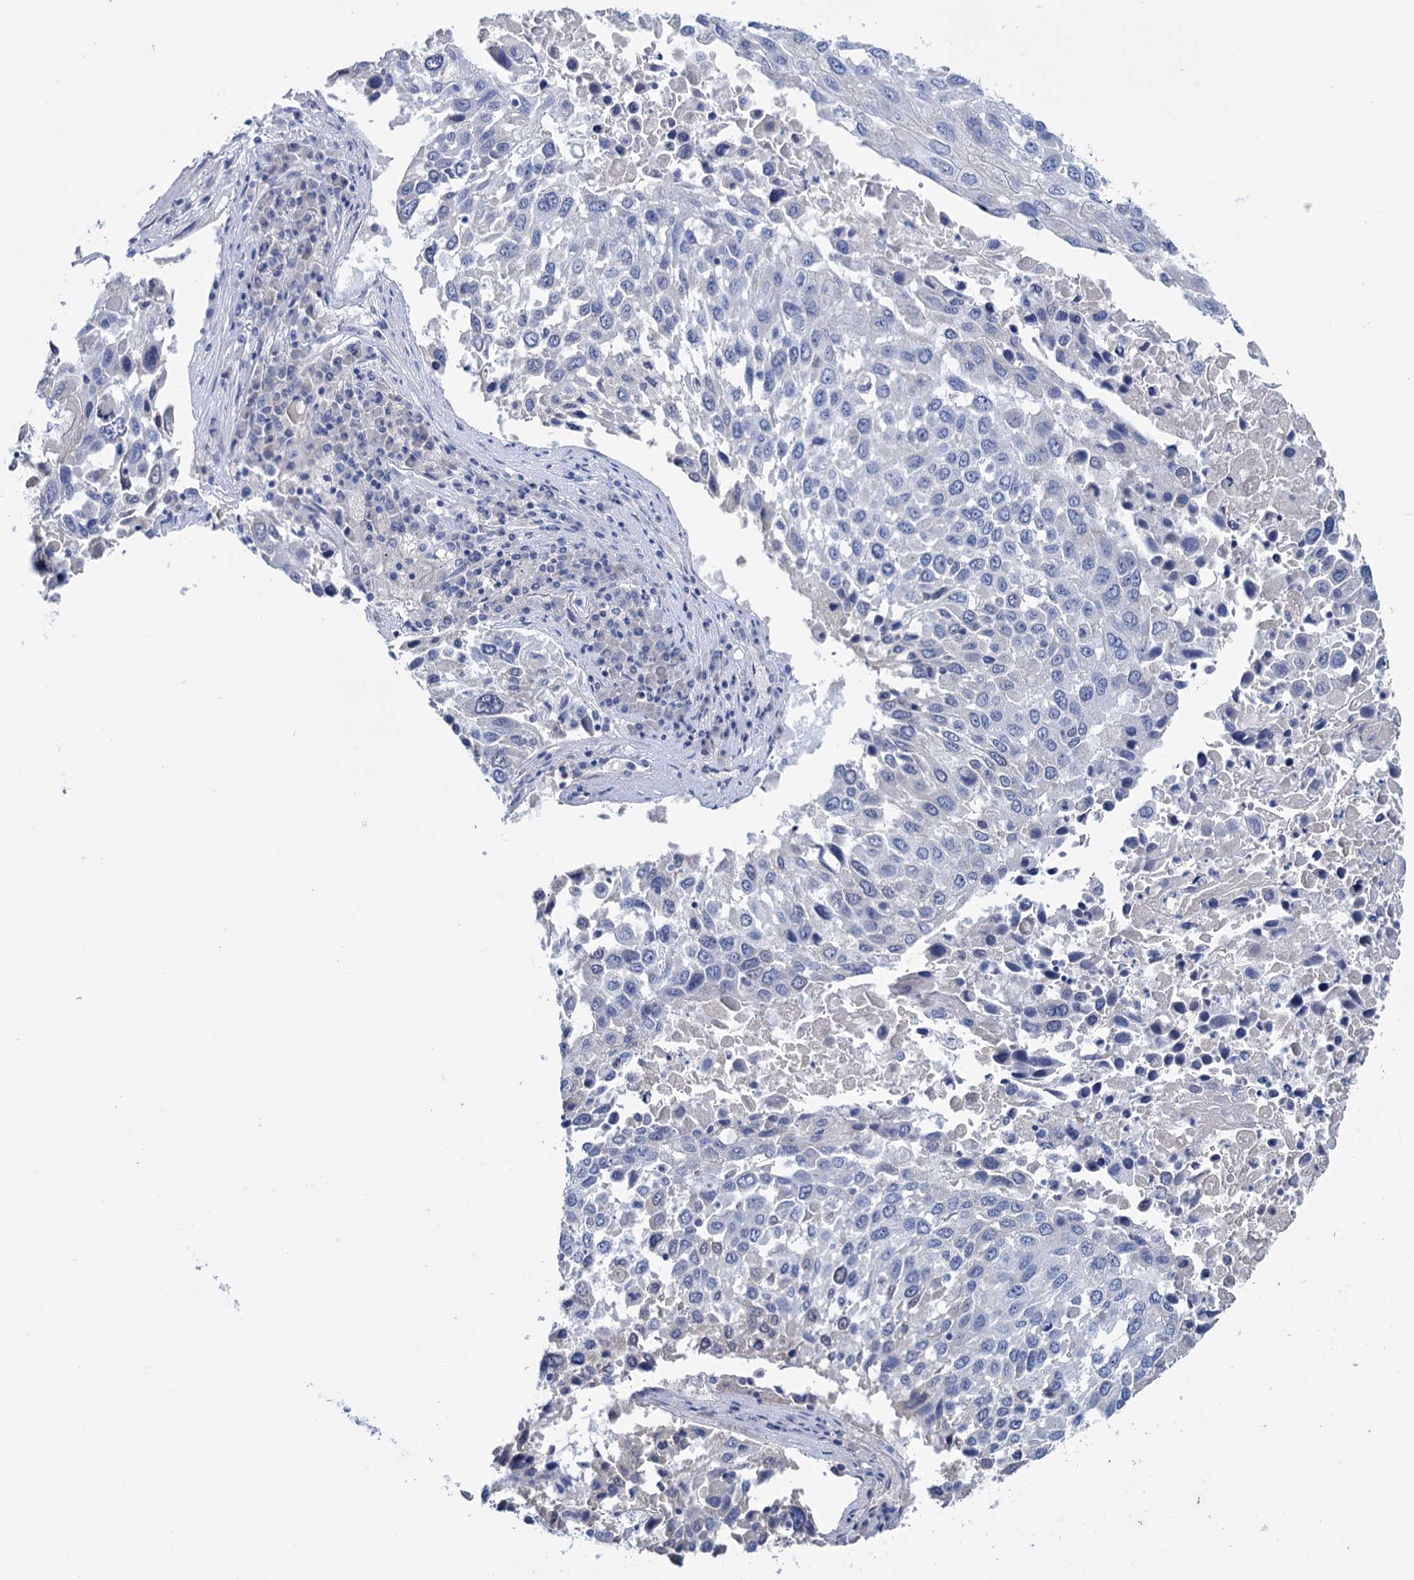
{"staining": {"intensity": "negative", "quantity": "none", "location": "none"}, "tissue": "lung cancer", "cell_type": "Tumor cells", "image_type": "cancer", "snomed": [{"axis": "morphology", "description": "Squamous cell carcinoma, NOS"}, {"axis": "topography", "description": "Lung"}], "caption": "An image of human lung cancer (squamous cell carcinoma) is negative for staining in tumor cells.", "gene": "MYOZ3", "patient": {"sex": "male", "age": 65}}